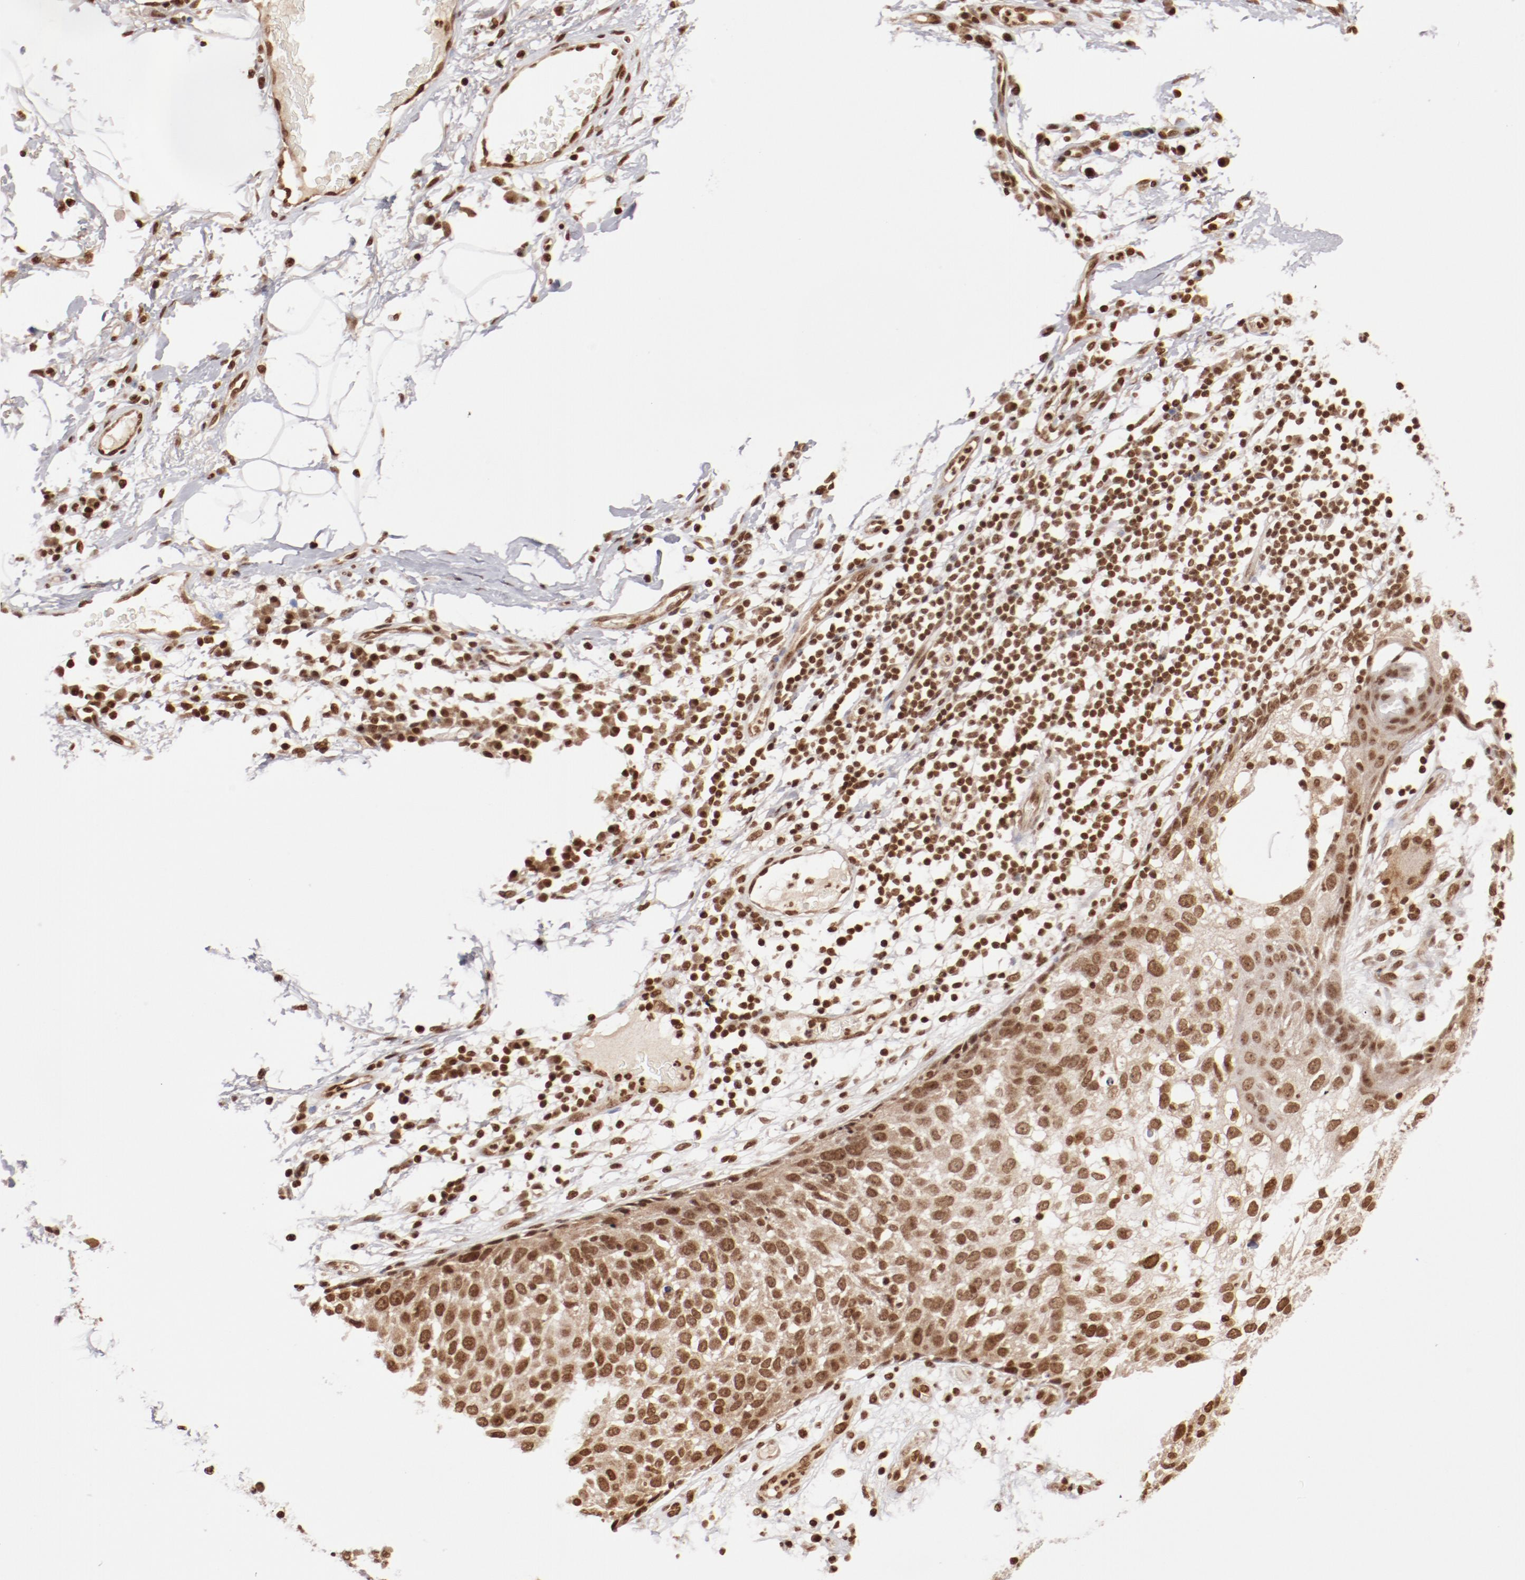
{"staining": {"intensity": "moderate", "quantity": ">75%", "location": "nuclear"}, "tissue": "skin cancer", "cell_type": "Tumor cells", "image_type": "cancer", "snomed": [{"axis": "morphology", "description": "Squamous cell carcinoma, NOS"}, {"axis": "topography", "description": "Skin"}], "caption": "Immunohistochemistry (IHC) of skin squamous cell carcinoma demonstrates medium levels of moderate nuclear positivity in approximately >75% of tumor cells.", "gene": "ABL2", "patient": {"sex": "male", "age": 87}}